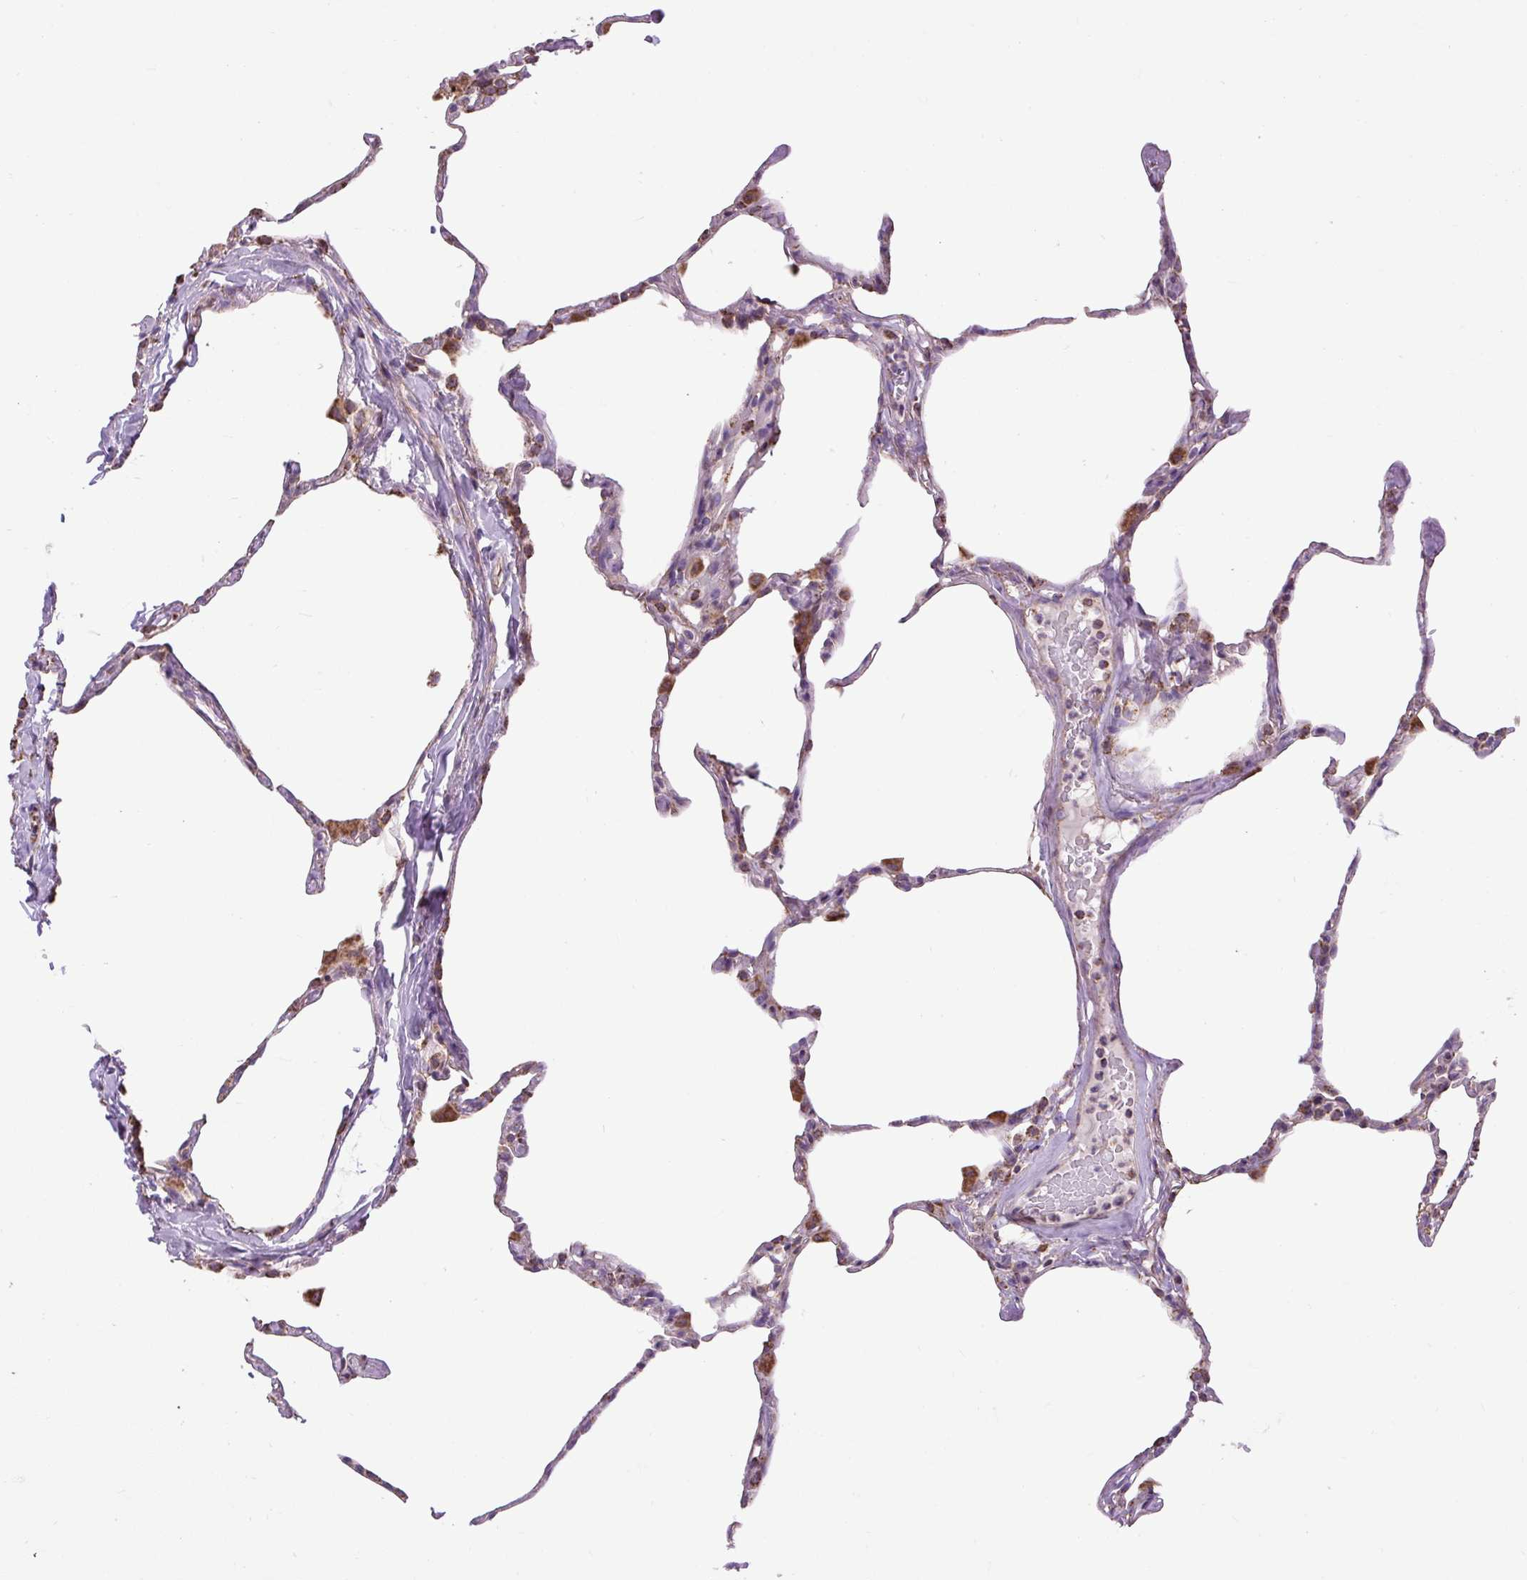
{"staining": {"intensity": "negative", "quantity": "none", "location": "none"}, "tissue": "lung", "cell_type": "Alveolar cells", "image_type": "normal", "snomed": [{"axis": "morphology", "description": "Normal tissue, NOS"}, {"axis": "topography", "description": "Lung"}], "caption": "Lung was stained to show a protein in brown. There is no significant expression in alveolar cells. The staining was performed using DAB to visualize the protein expression in brown, while the nuclei were stained in blue with hematoxylin (Magnification: 20x).", "gene": "PLCG1", "patient": {"sex": "male", "age": 65}}